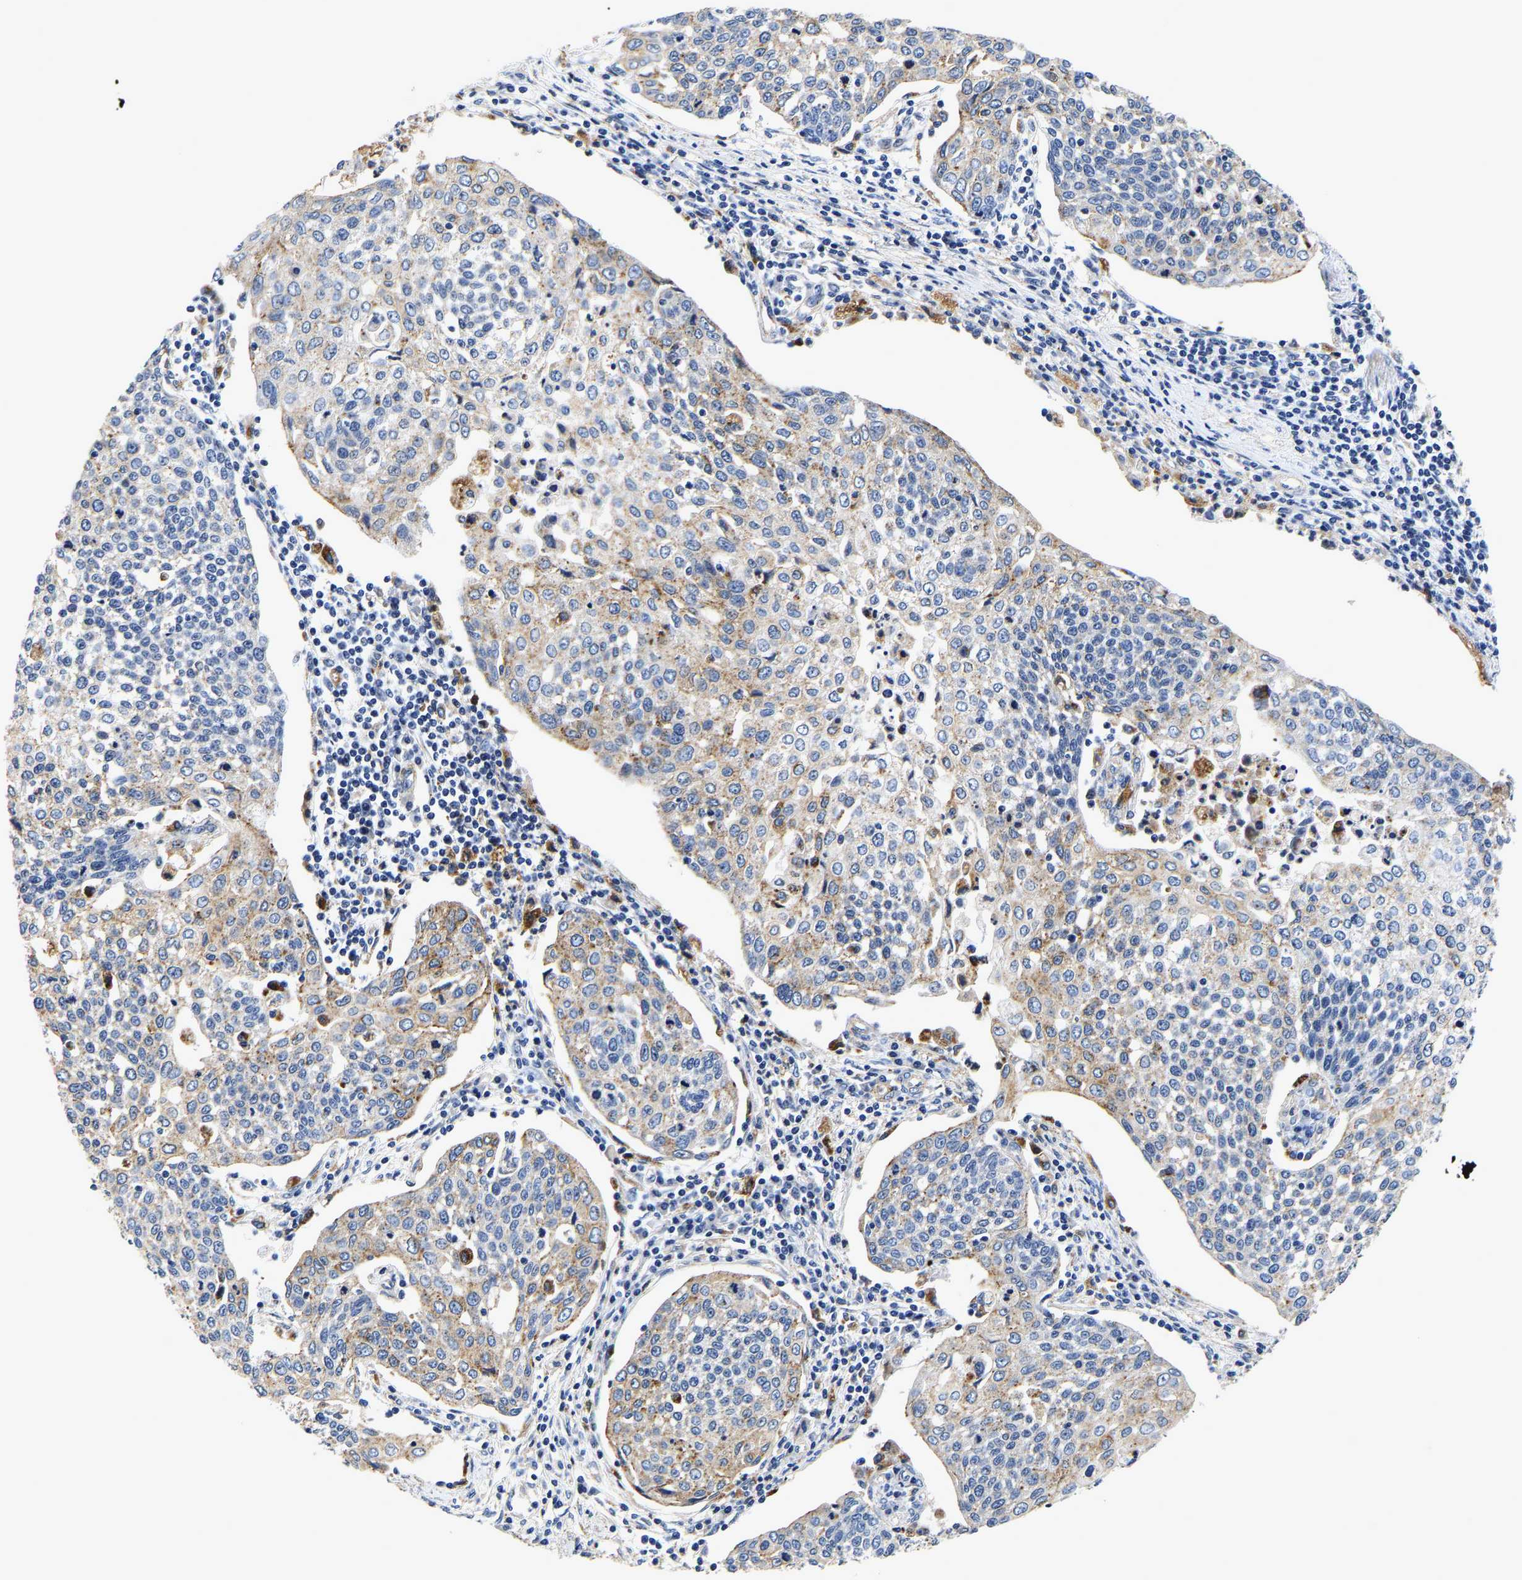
{"staining": {"intensity": "weak", "quantity": ">75%", "location": "cytoplasmic/membranous"}, "tissue": "cervical cancer", "cell_type": "Tumor cells", "image_type": "cancer", "snomed": [{"axis": "morphology", "description": "Squamous cell carcinoma, NOS"}, {"axis": "topography", "description": "Cervix"}], "caption": "High-power microscopy captured an immunohistochemistry photomicrograph of cervical cancer, revealing weak cytoplasmic/membranous staining in about >75% of tumor cells. (Brightfield microscopy of DAB IHC at high magnification).", "gene": "GRN", "patient": {"sex": "female", "age": 34}}